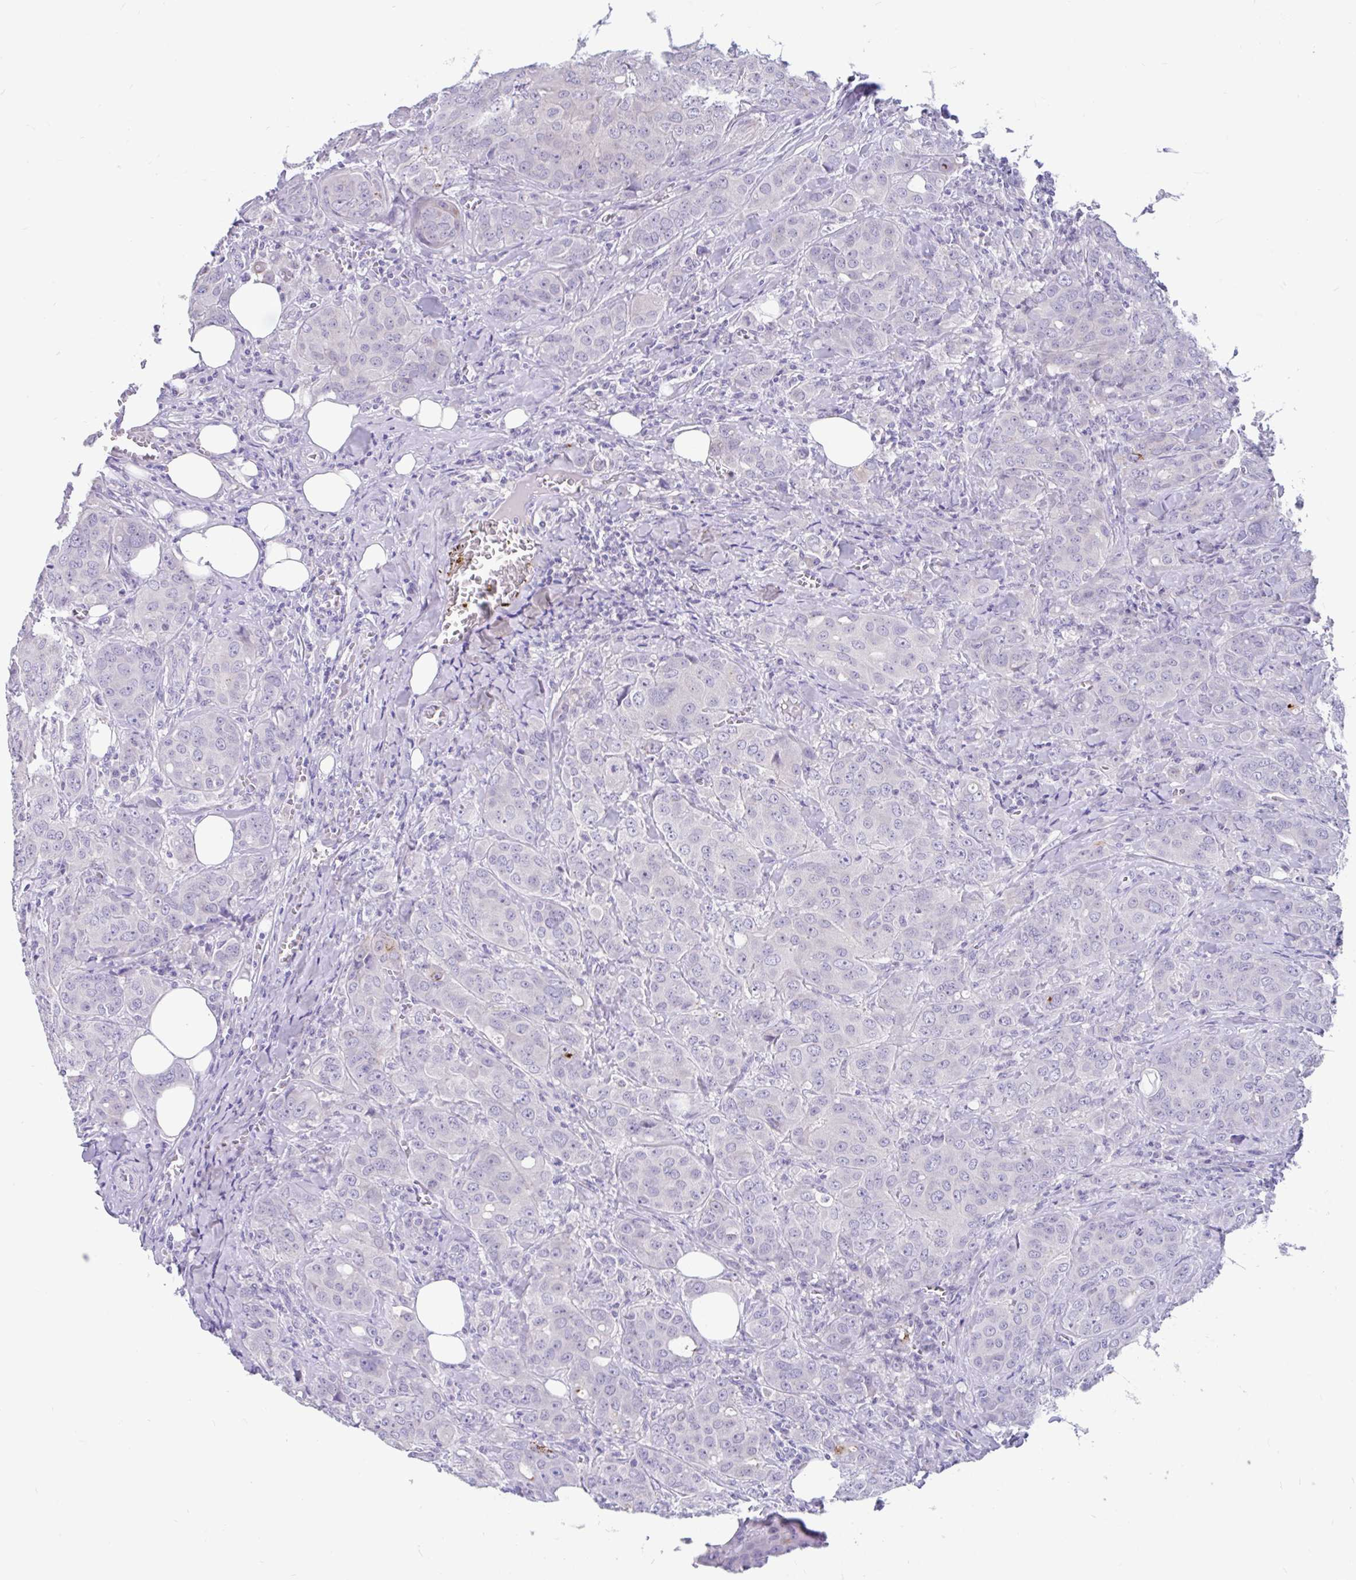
{"staining": {"intensity": "negative", "quantity": "none", "location": "none"}, "tissue": "breast cancer", "cell_type": "Tumor cells", "image_type": "cancer", "snomed": [{"axis": "morphology", "description": "Duct carcinoma"}, {"axis": "topography", "description": "Breast"}], "caption": "Tumor cells are negative for protein expression in human breast cancer (invasive ductal carcinoma). (DAB IHC, high magnification).", "gene": "KIAA2013", "patient": {"sex": "female", "age": 43}}